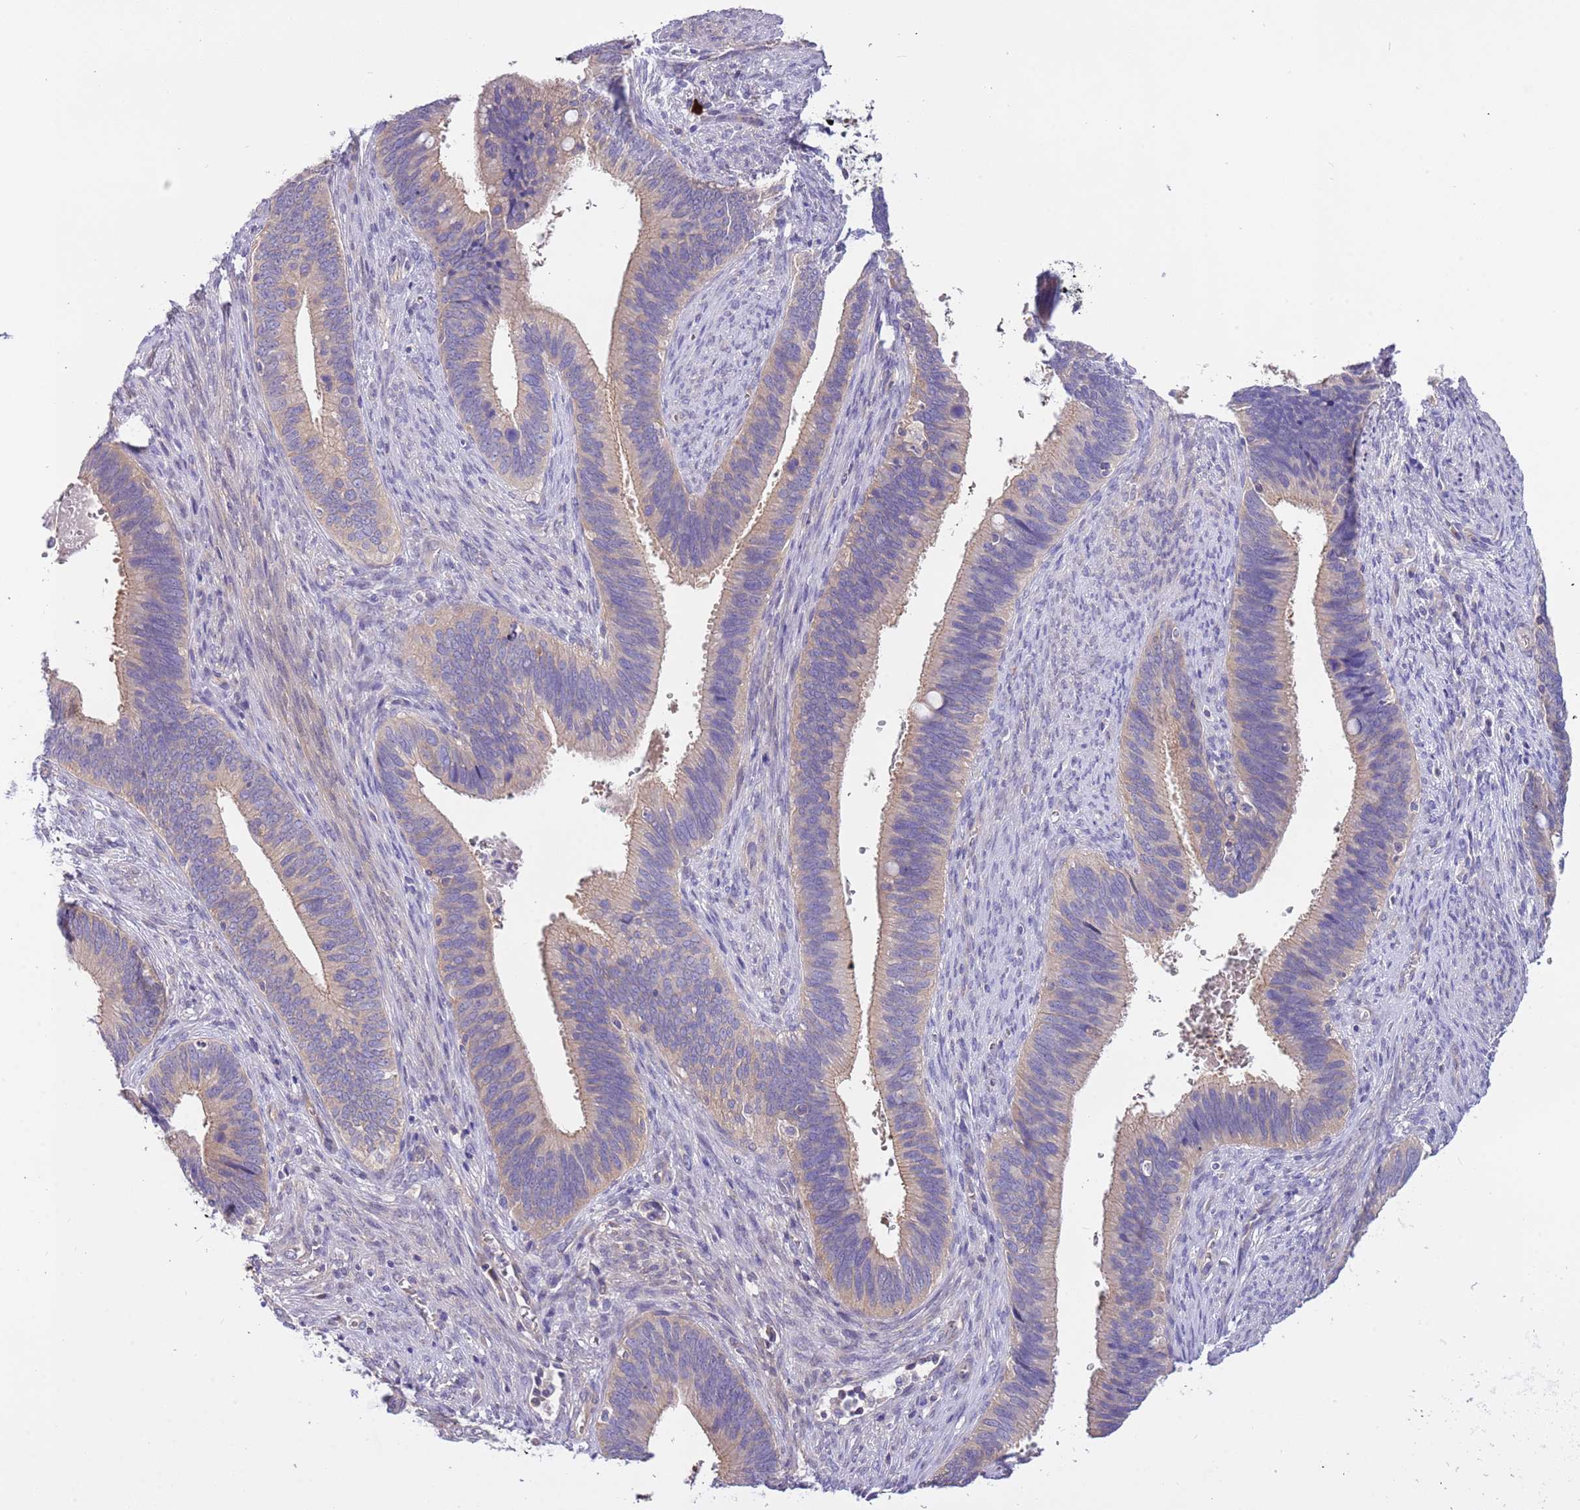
{"staining": {"intensity": "weak", "quantity": "25%-75%", "location": "cytoplasmic/membranous"}, "tissue": "cervical cancer", "cell_type": "Tumor cells", "image_type": "cancer", "snomed": [{"axis": "morphology", "description": "Adenocarcinoma, NOS"}, {"axis": "topography", "description": "Cervix"}], "caption": "Cervical cancer (adenocarcinoma) tissue shows weak cytoplasmic/membranous positivity in about 25%-75% of tumor cells, visualized by immunohistochemistry.", "gene": "STIP1", "patient": {"sex": "female", "age": 42}}